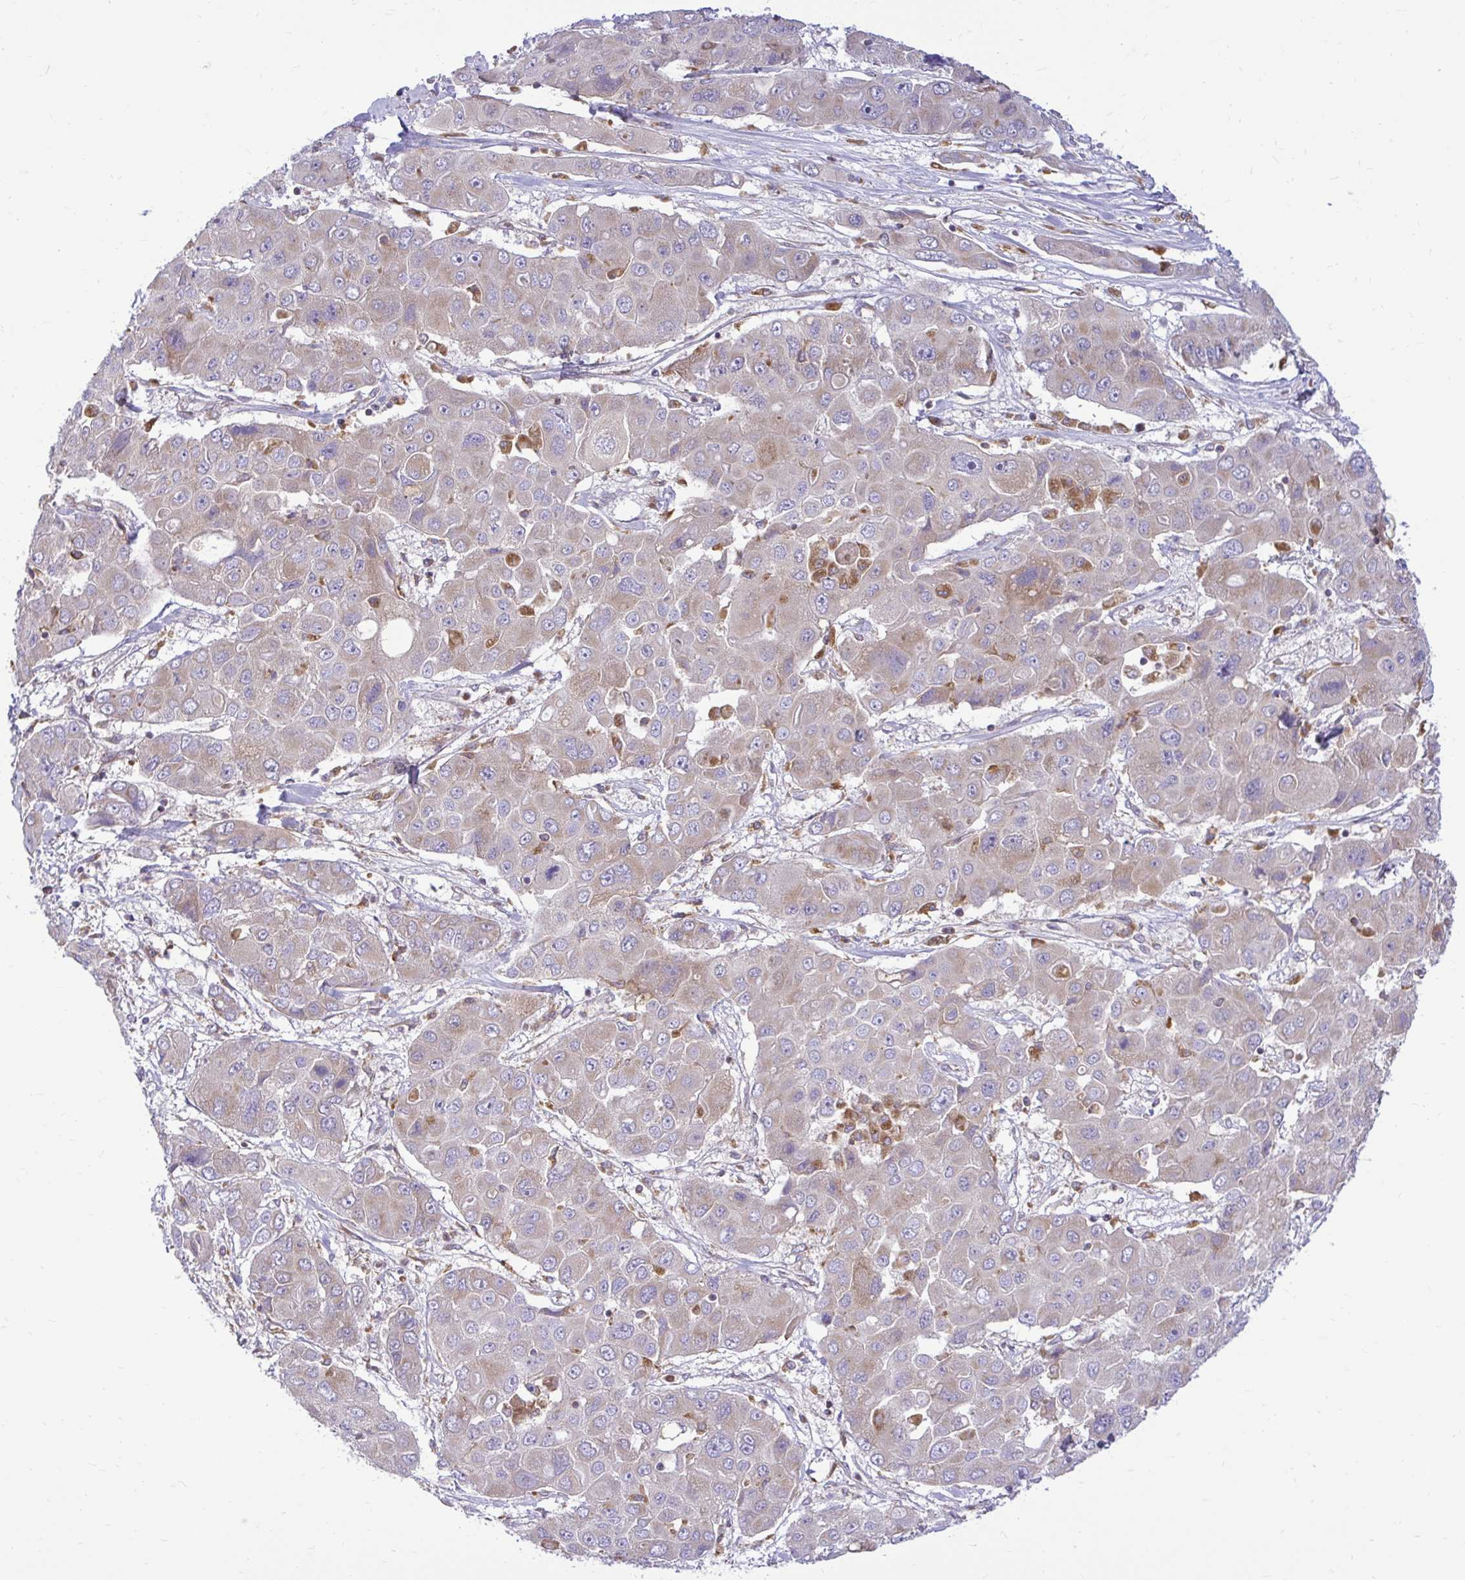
{"staining": {"intensity": "weak", "quantity": "25%-75%", "location": "cytoplasmic/membranous"}, "tissue": "liver cancer", "cell_type": "Tumor cells", "image_type": "cancer", "snomed": [{"axis": "morphology", "description": "Cholangiocarcinoma"}, {"axis": "topography", "description": "Liver"}], "caption": "High-magnification brightfield microscopy of liver cholangiocarcinoma stained with DAB (3,3'-diaminobenzidine) (brown) and counterstained with hematoxylin (blue). tumor cells exhibit weak cytoplasmic/membranous positivity is present in about25%-75% of cells. The protein of interest is shown in brown color, while the nuclei are stained blue.", "gene": "VTI1B", "patient": {"sex": "male", "age": 67}}